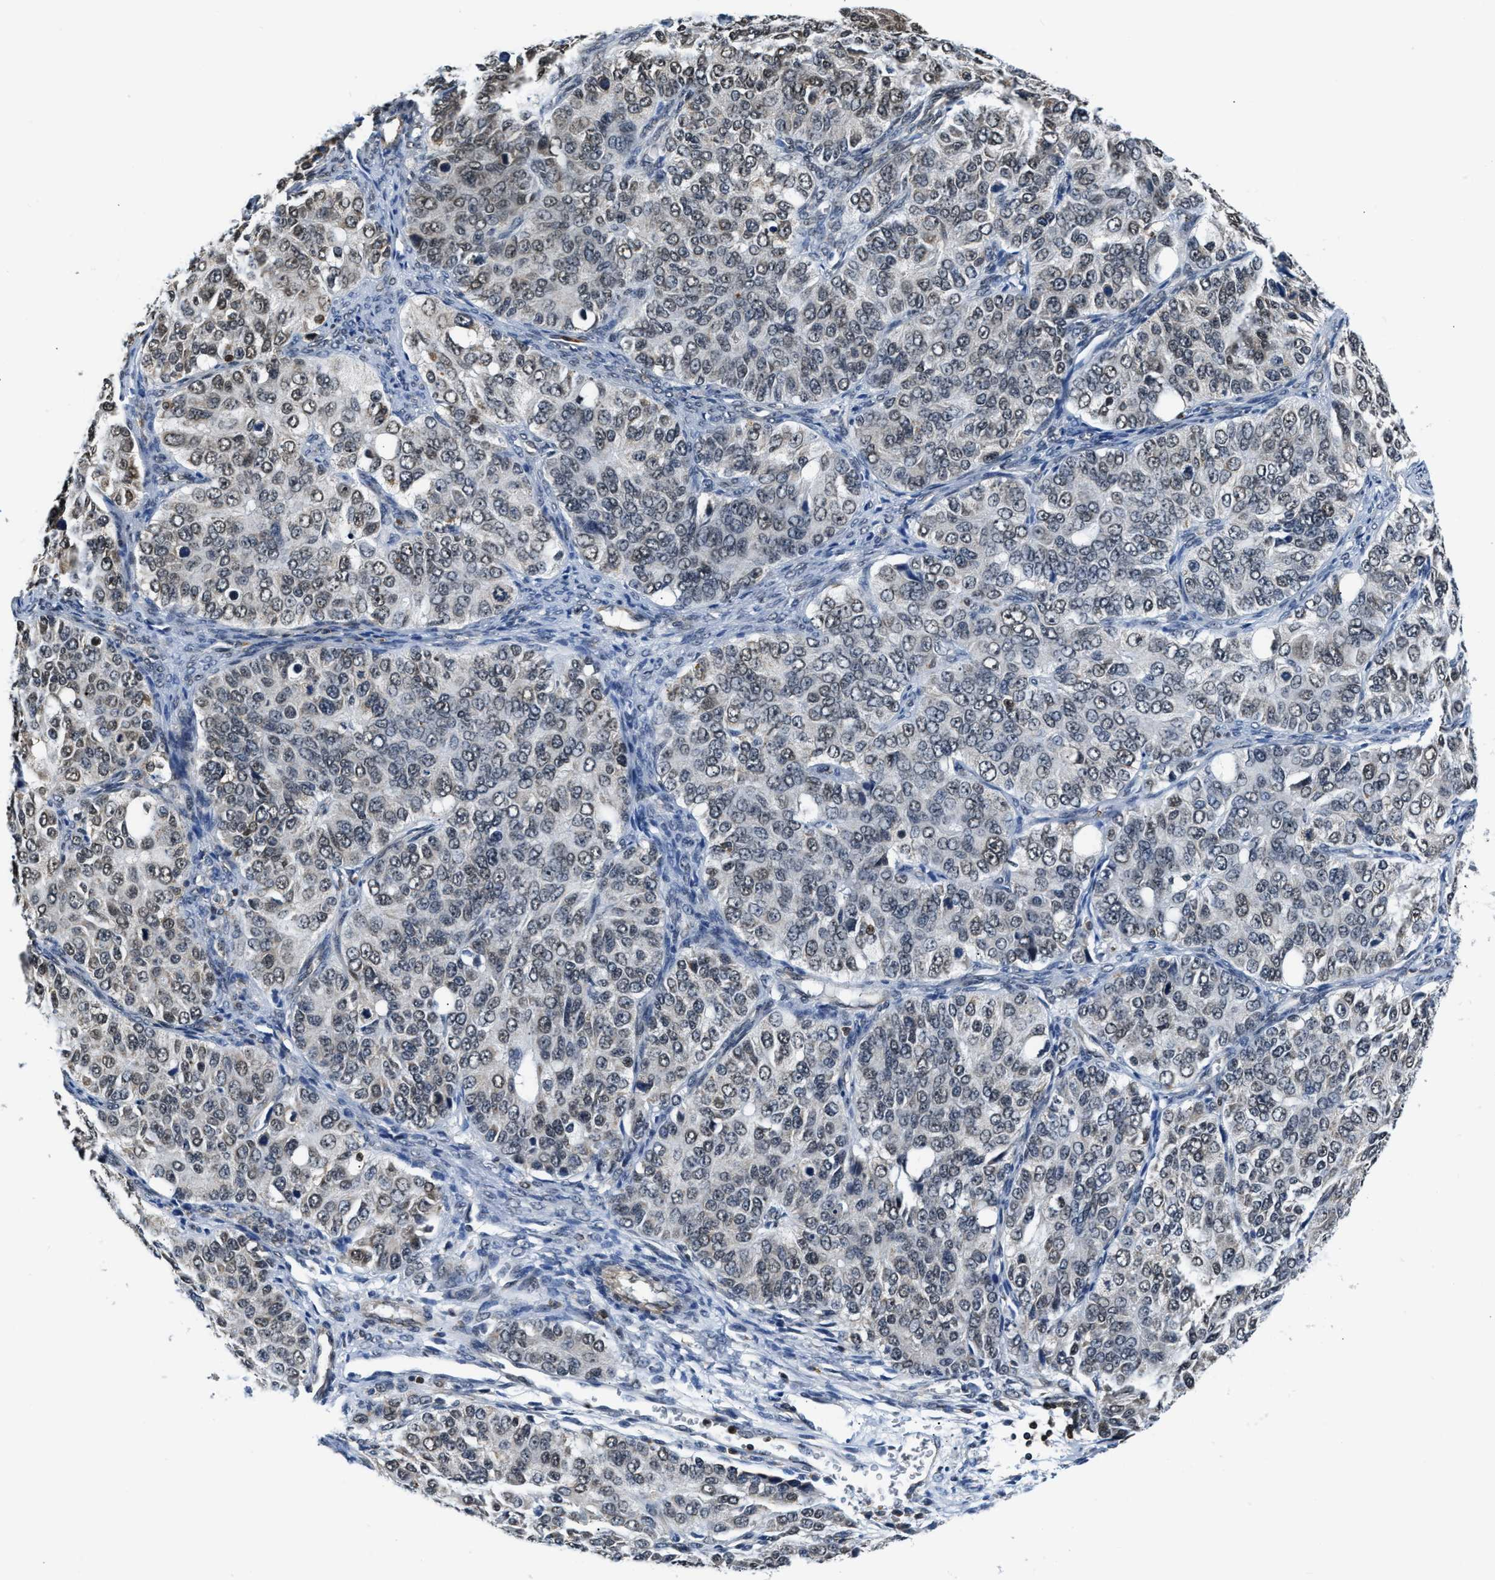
{"staining": {"intensity": "weak", "quantity": "<25%", "location": "nuclear"}, "tissue": "ovarian cancer", "cell_type": "Tumor cells", "image_type": "cancer", "snomed": [{"axis": "morphology", "description": "Carcinoma, endometroid"}, {"axis": "topography", "description": "Ovary"}], "caption": "Tumor cells show no significant protein positivity in ovarian cancer.", "gene": "STK10", "patient": {"sex": "female", "age": 51}}